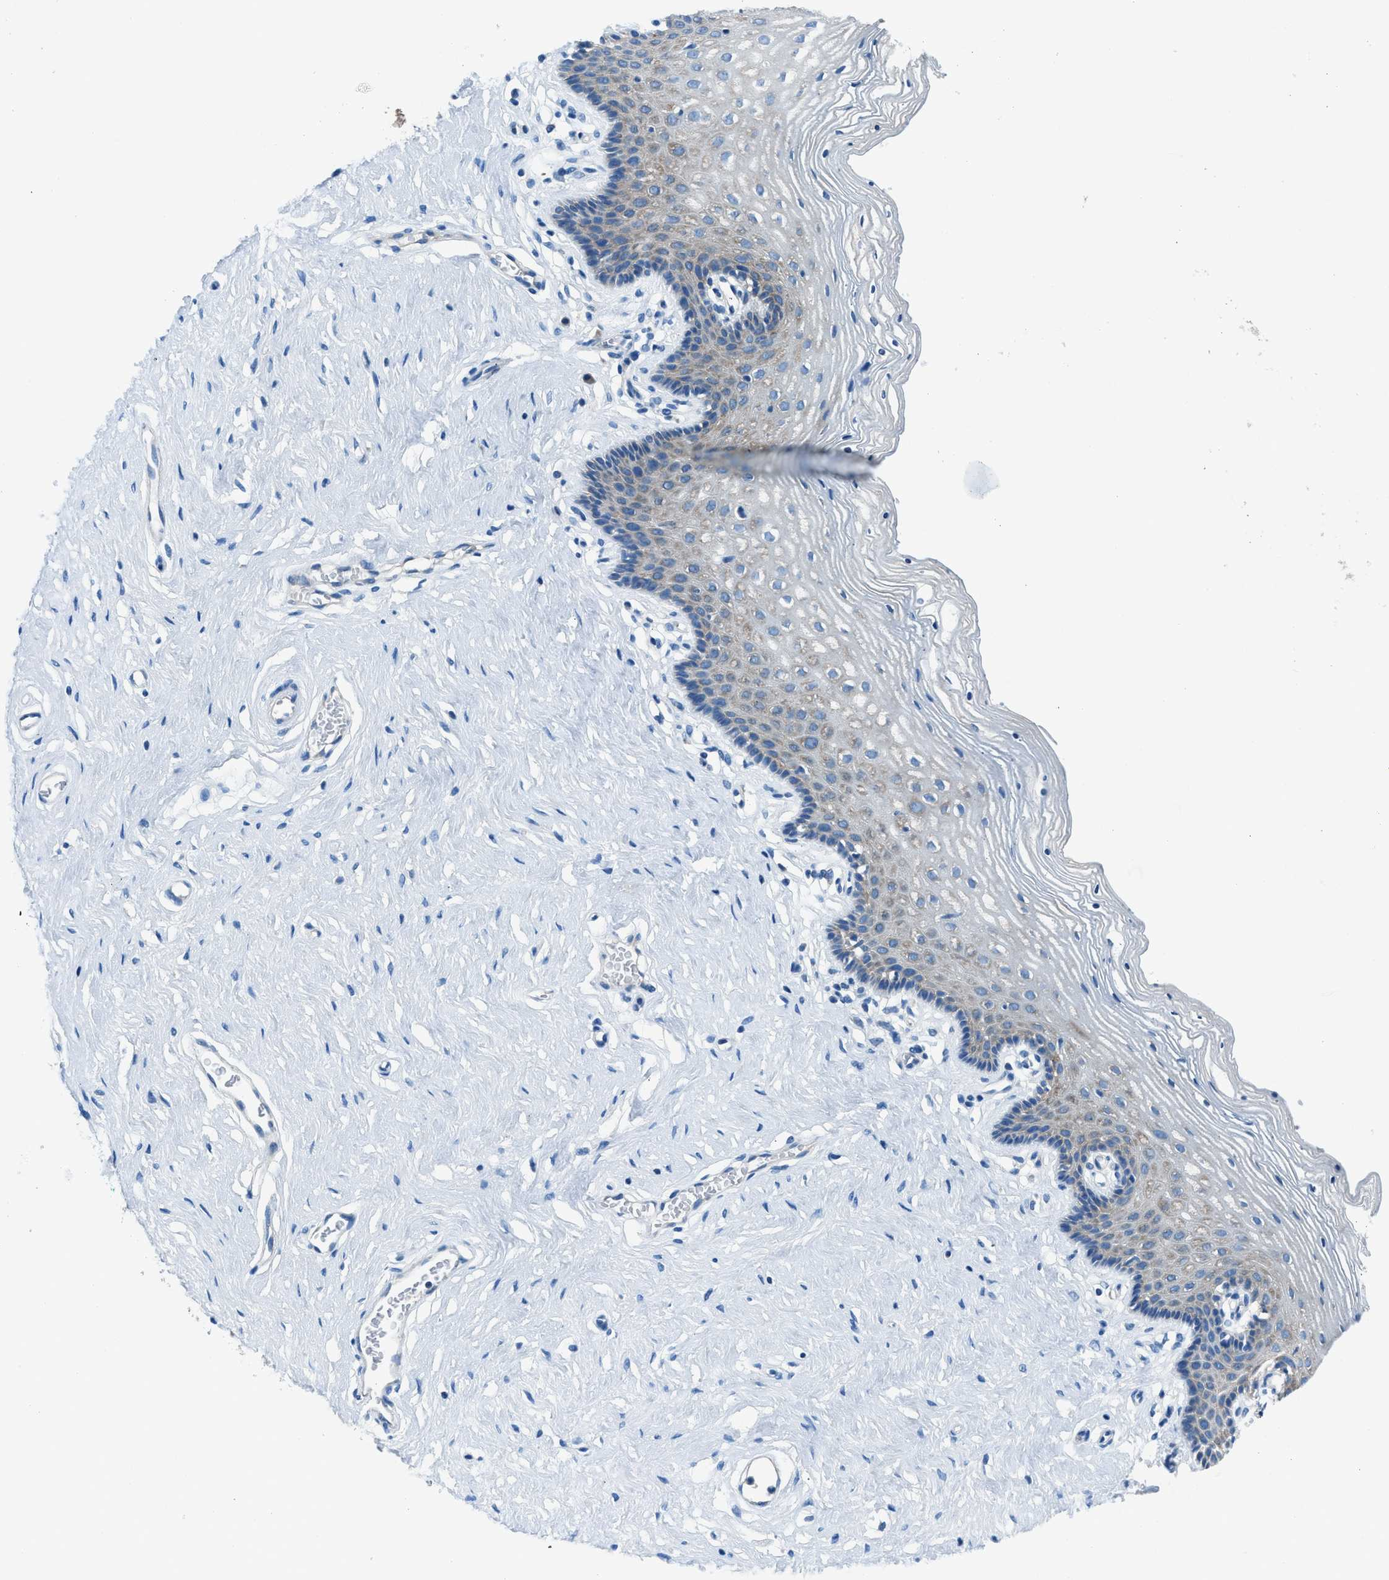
{"staining": {"intensity": "weak", "quantity": "<25%", "location": "cytoplasmic/membranous"}, "tissue": "vagina", "cell_type": "Squamous epithelial cells", "image_type": "normal", "snomed": [{"axis": "morphology", "description": "Normal tissue, NOS"}, {"axis": "topography", "description": "Vagina"}], "caption": "IHC of benign human vagina exhibits no expression in squamous epithelial cells.", "gene": "SARS1", "patient": {"sex": "female", "age": 32}}